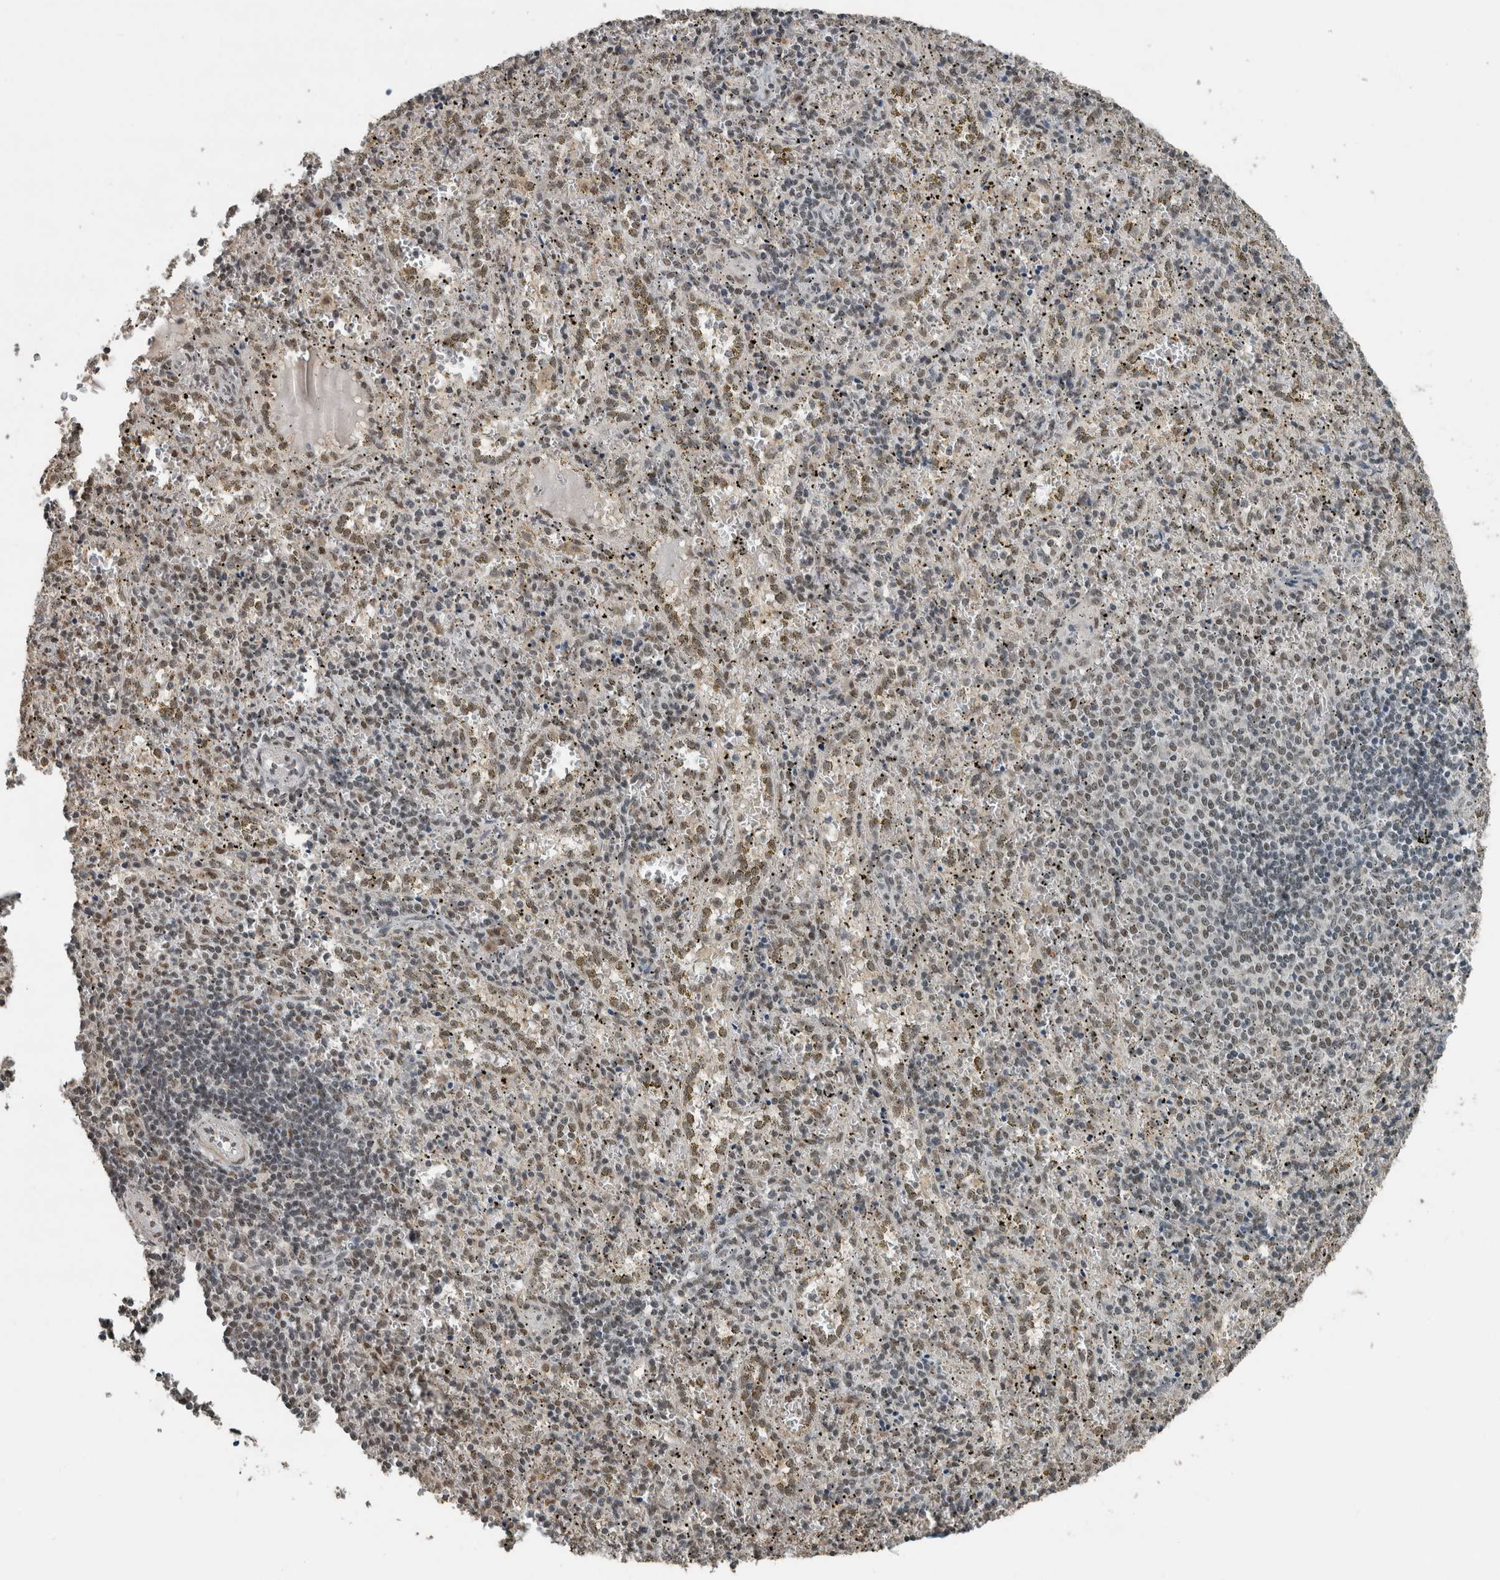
{"staining": {"intensity": "weak", "quantity": "<25%", "location": "nuclear"}, "tissue": "spleen", "cell_type": "Cells in red pulp", "image_type": "normal", "snomed": [{"axis": "morphology", "description": "Normal tissue, NOS"}, {"axis": "topography", "description": "Spleen"}], "caption": "Cells in red pulp are negative for brown protein staining in unremarkable spleen. The staining was performed using DAB (3,3'-diaminobenzidine) to visualize the protein expression in brown, while the nuclei were stained in blue with hematoxylin (Magnification: 20x).", "gene": "ZNF24", "patient": {"sex": "male", "age": 11}}